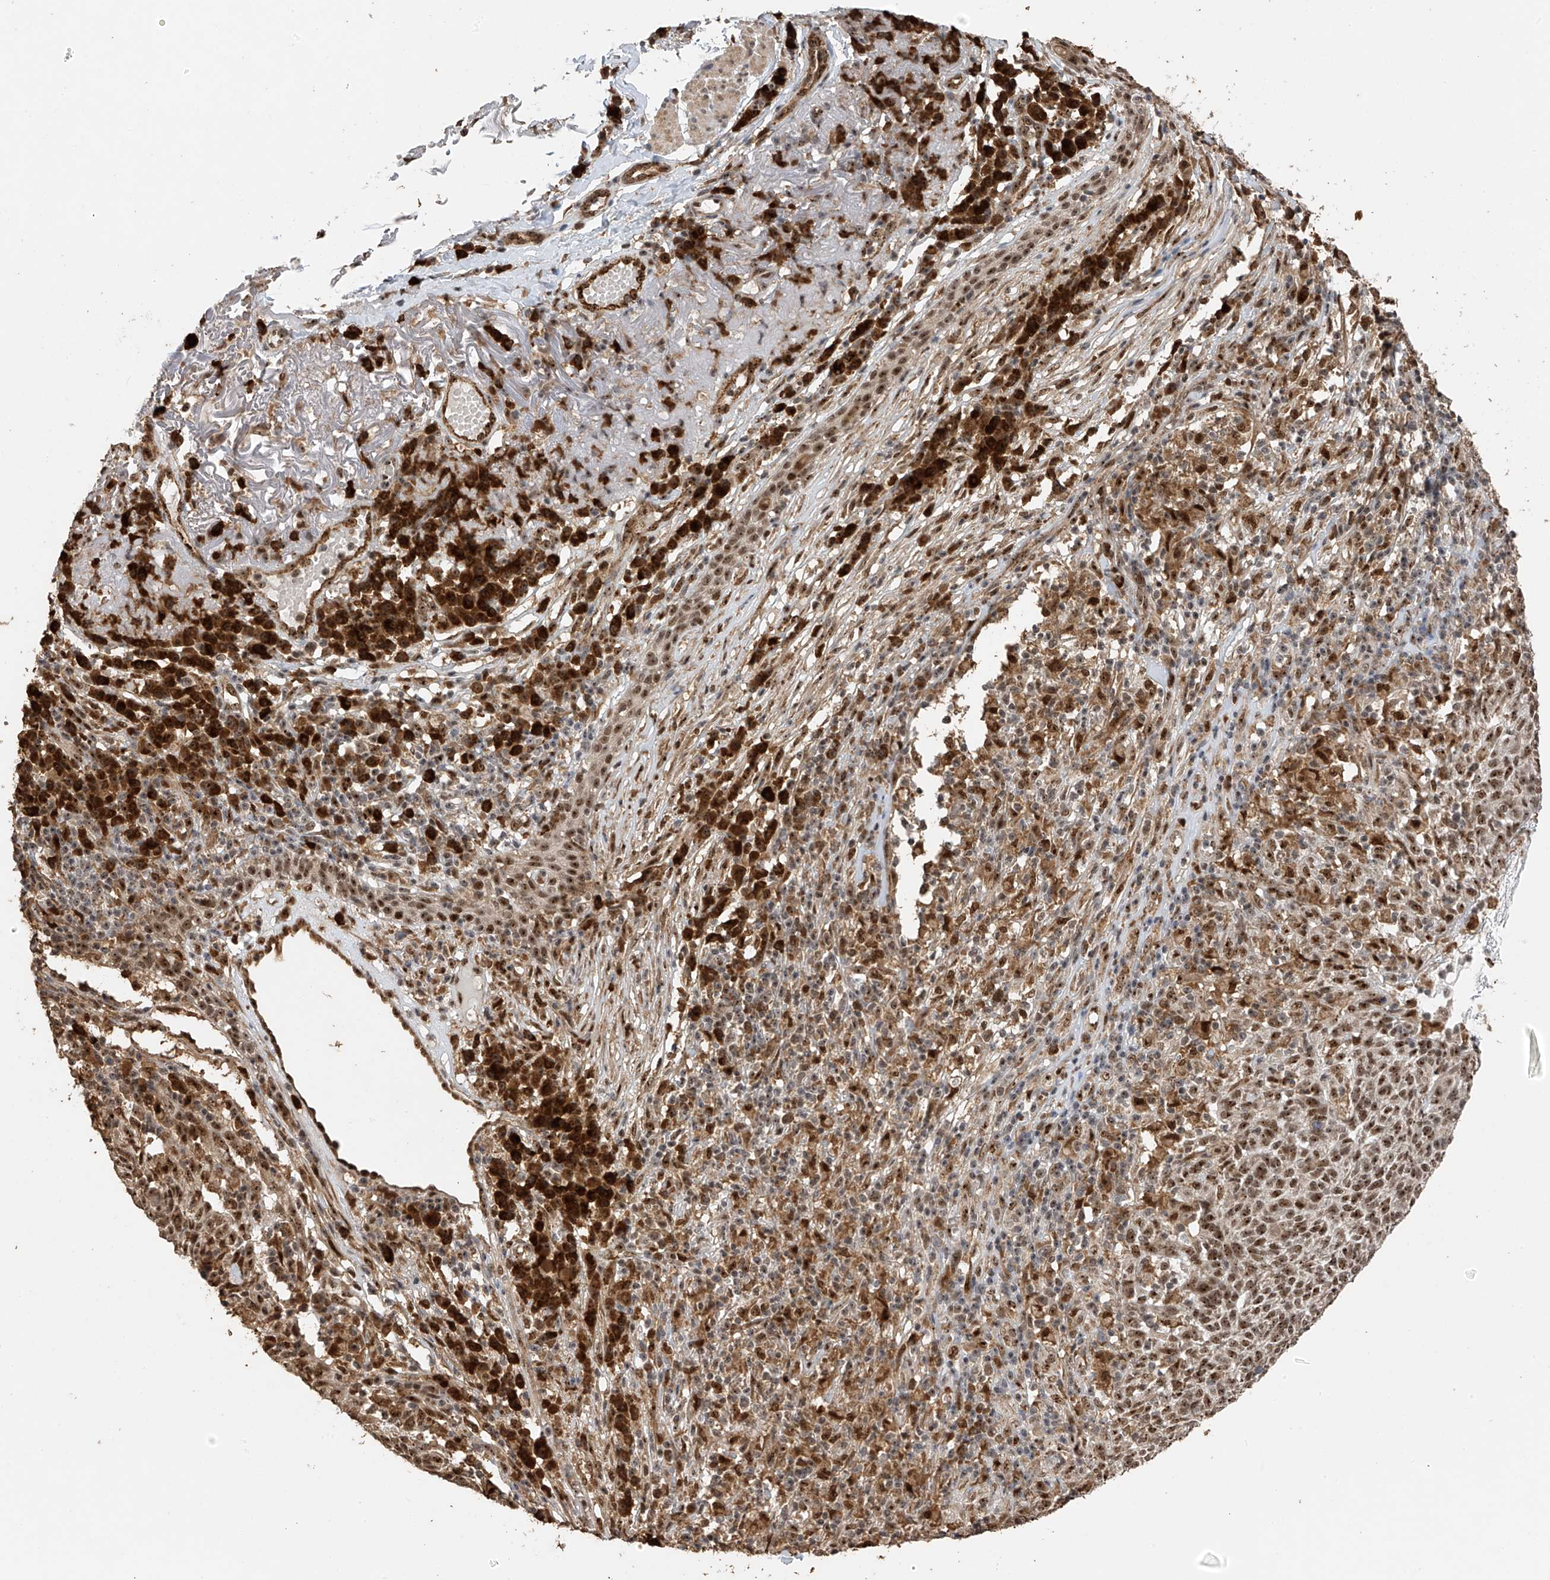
{"staining": {"intensity": "moderate", "quantity": ">75%", "location": "nuclear"}, "tissue": "skin cancer", "cell_type": "Tumor cells", "image_type": "cancer", "snomed": [{"axis": "morphology", "description": "Squamous cell carcinoma, NOS"}, {"axis": "topography", "description": "Skin"}], "caption": "Skin squamous cell carcinoma stained with DAB immunohistochemistry (IHC) displays medium levels of moderate nuclear positivity in about >75% of tumor cells.", "gene": "ERLEC1", "patient": {"sex": "female", "age": 90}}